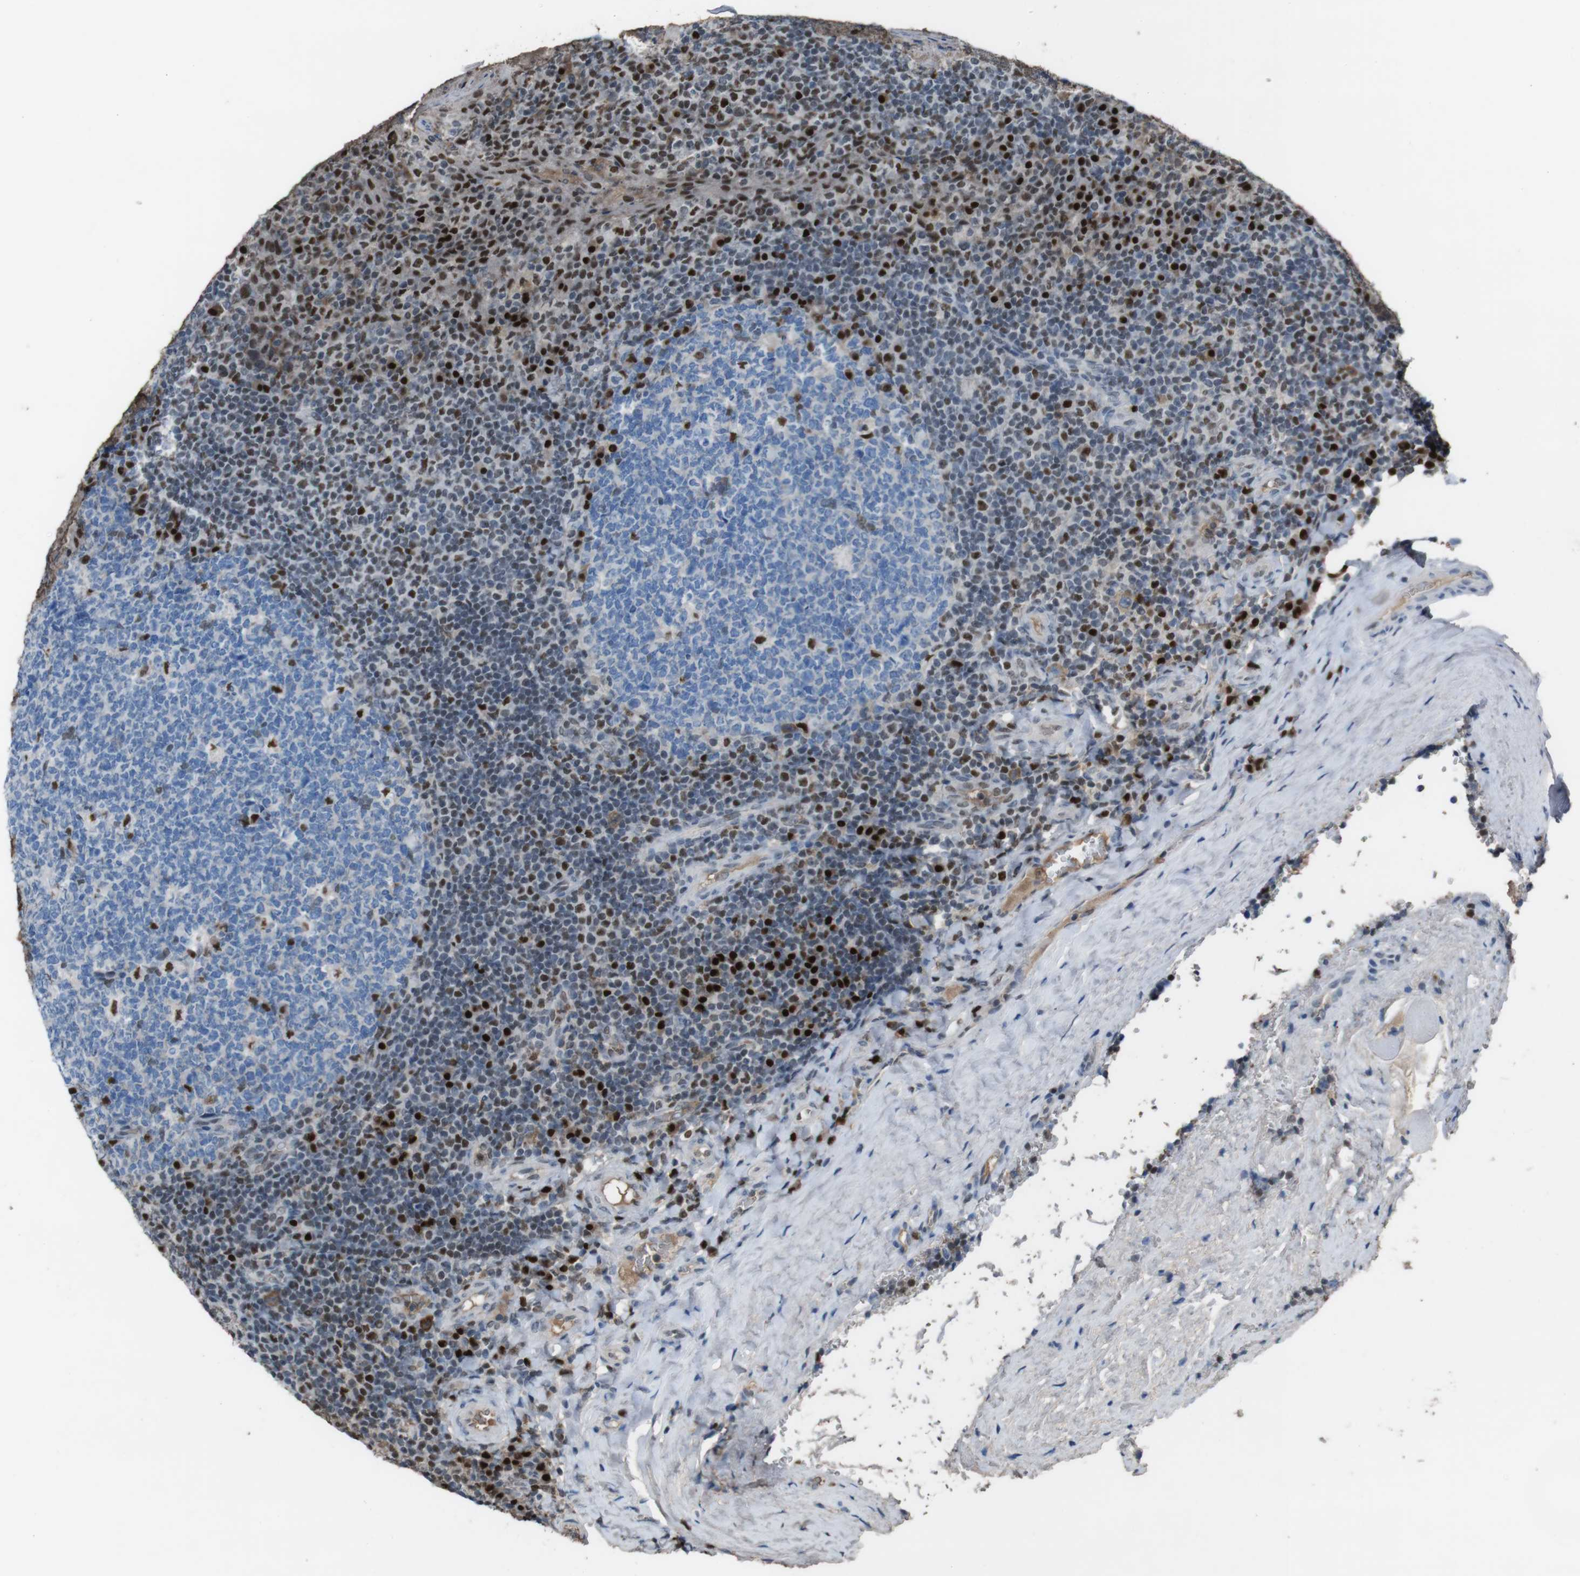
{"staining": {"intensity": "strong", "quantity": "<25%", "location": "nuclear"}, "tissue": "tonsil", "cell_type": "Germinal center cells", "image_type": "normal", "snomed": [{"axis": "morphology", "description": "Normal tissue, NOS"}, {"axis": "topography", "description": "Tonsil"}], "caption": "About <25% of germinal center cells in normal tonsil demonstrate strong nuclear protein staining as visualized by brown immunohistochemical staining.", "gene": "SUB1", "patient": {"sex": "male", "age": 17}}